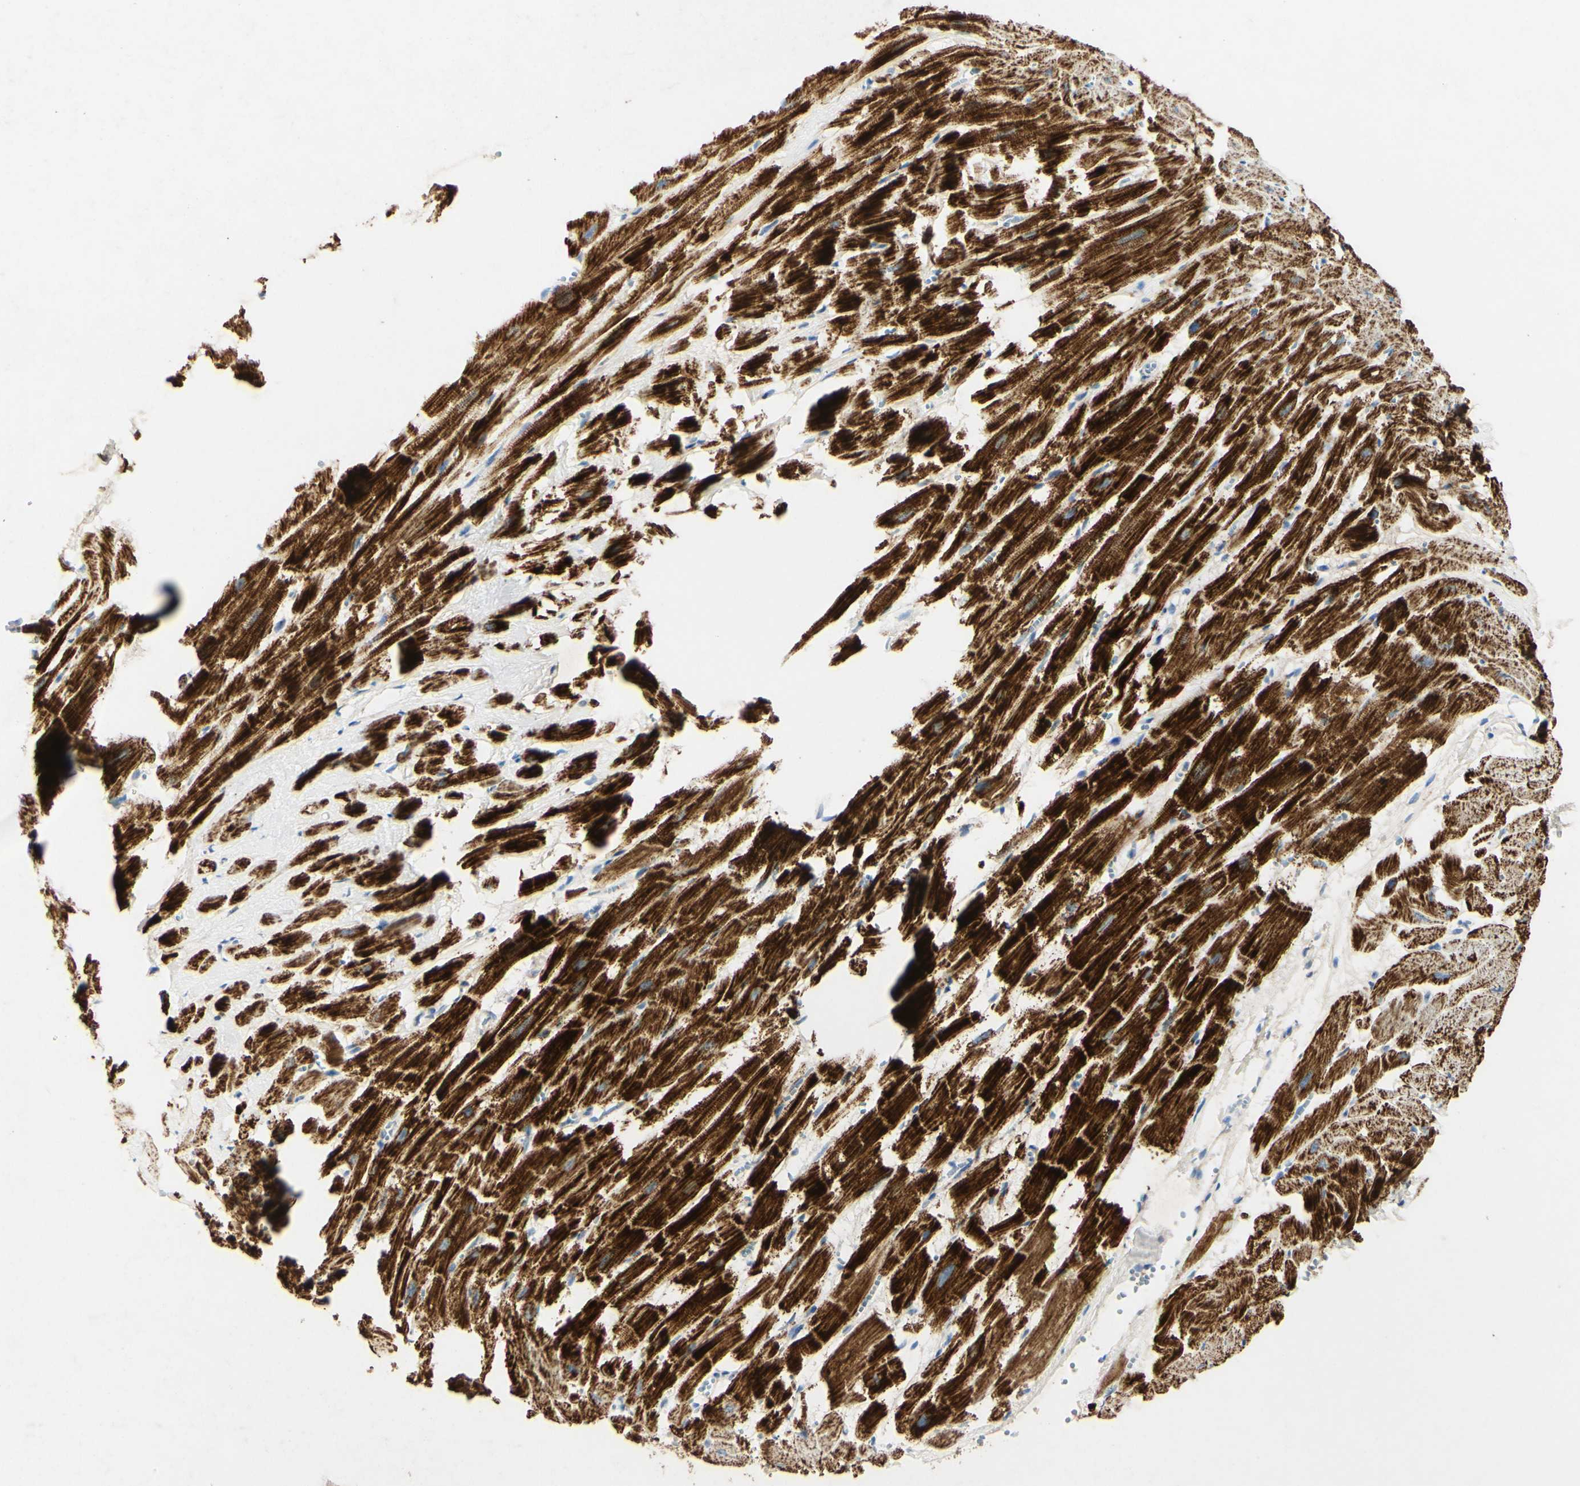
{"staining": {"intensity": "strong", "quantity": ">75%", "location": "cytoplasmic/membranous"}, "tissue": "heart muscle", "cell_type": "Cardiomyocytes", "image_type": "normal", "snomed": [{"axis": "morphology", "description": "Normal tissue, NOS"}, {"axis": "topography", "description": "Heart"}], "caption": "Brown immunohistochemical staining in benign human heart muscle exhibits strong cytoplasmic/membranous staining in approximately >75% of cardiomyocytes.", "gene": "OXCT1", "patient": {"sex": "female", "age": 19}}